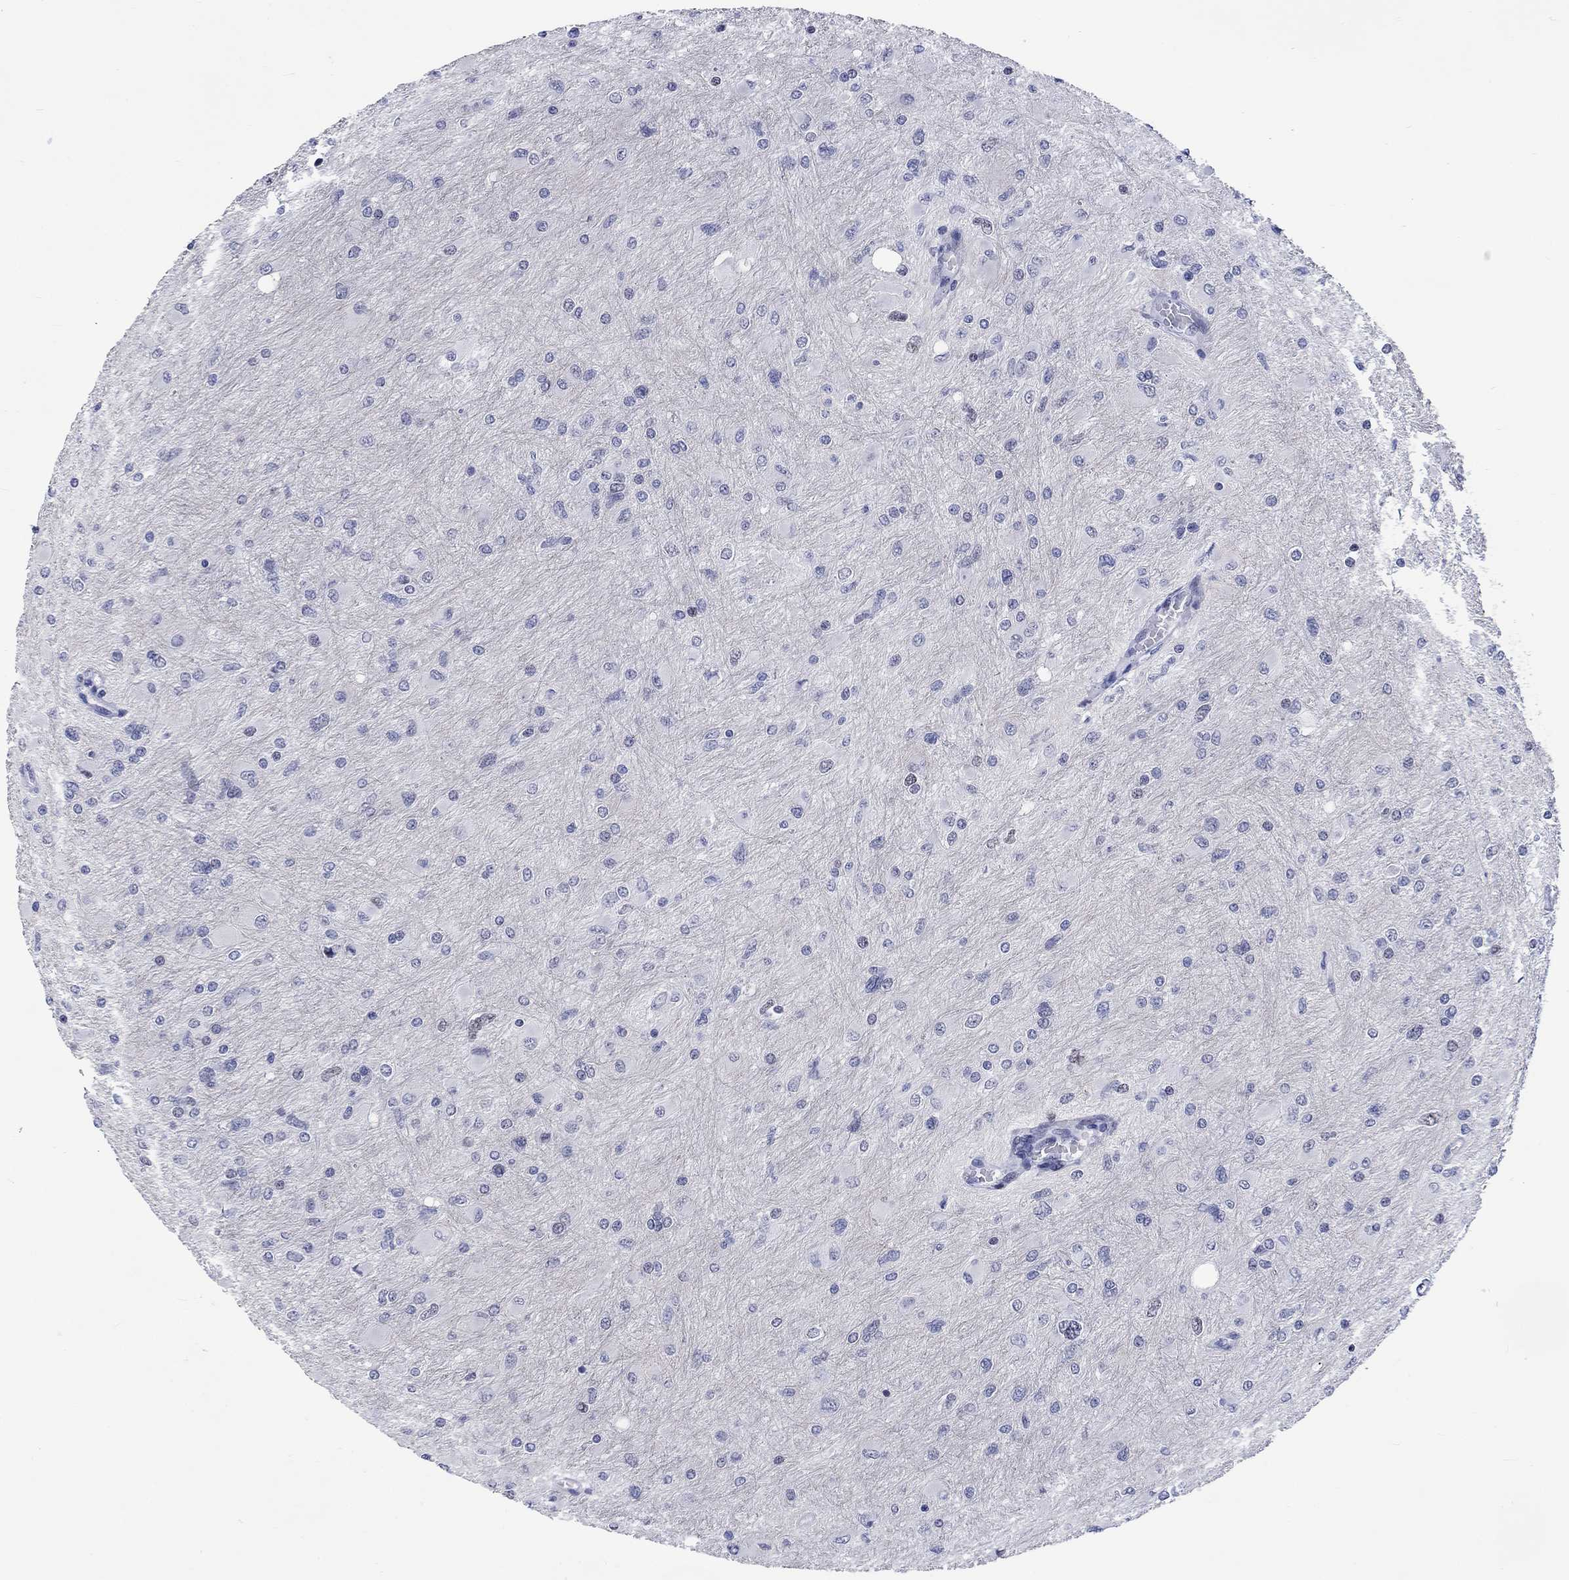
{"staining": {"intensity": "negative", "quantity": "none", "location": "none"}, "tissue": "glioma", "cell_type": "Tumor cells", "image_type": "cancer", "snomed": [{"axis": "morphology", "description": "Glioma, malignant, High grade"}, {"axis": "topography", "description": "Cerebral cortex"}], "caption": "Human glioma stained for a protein using IHC reveals no expression in tumor cells.", "gene": "CDCA2", "patient": {"sex": "female", "age": 36}}